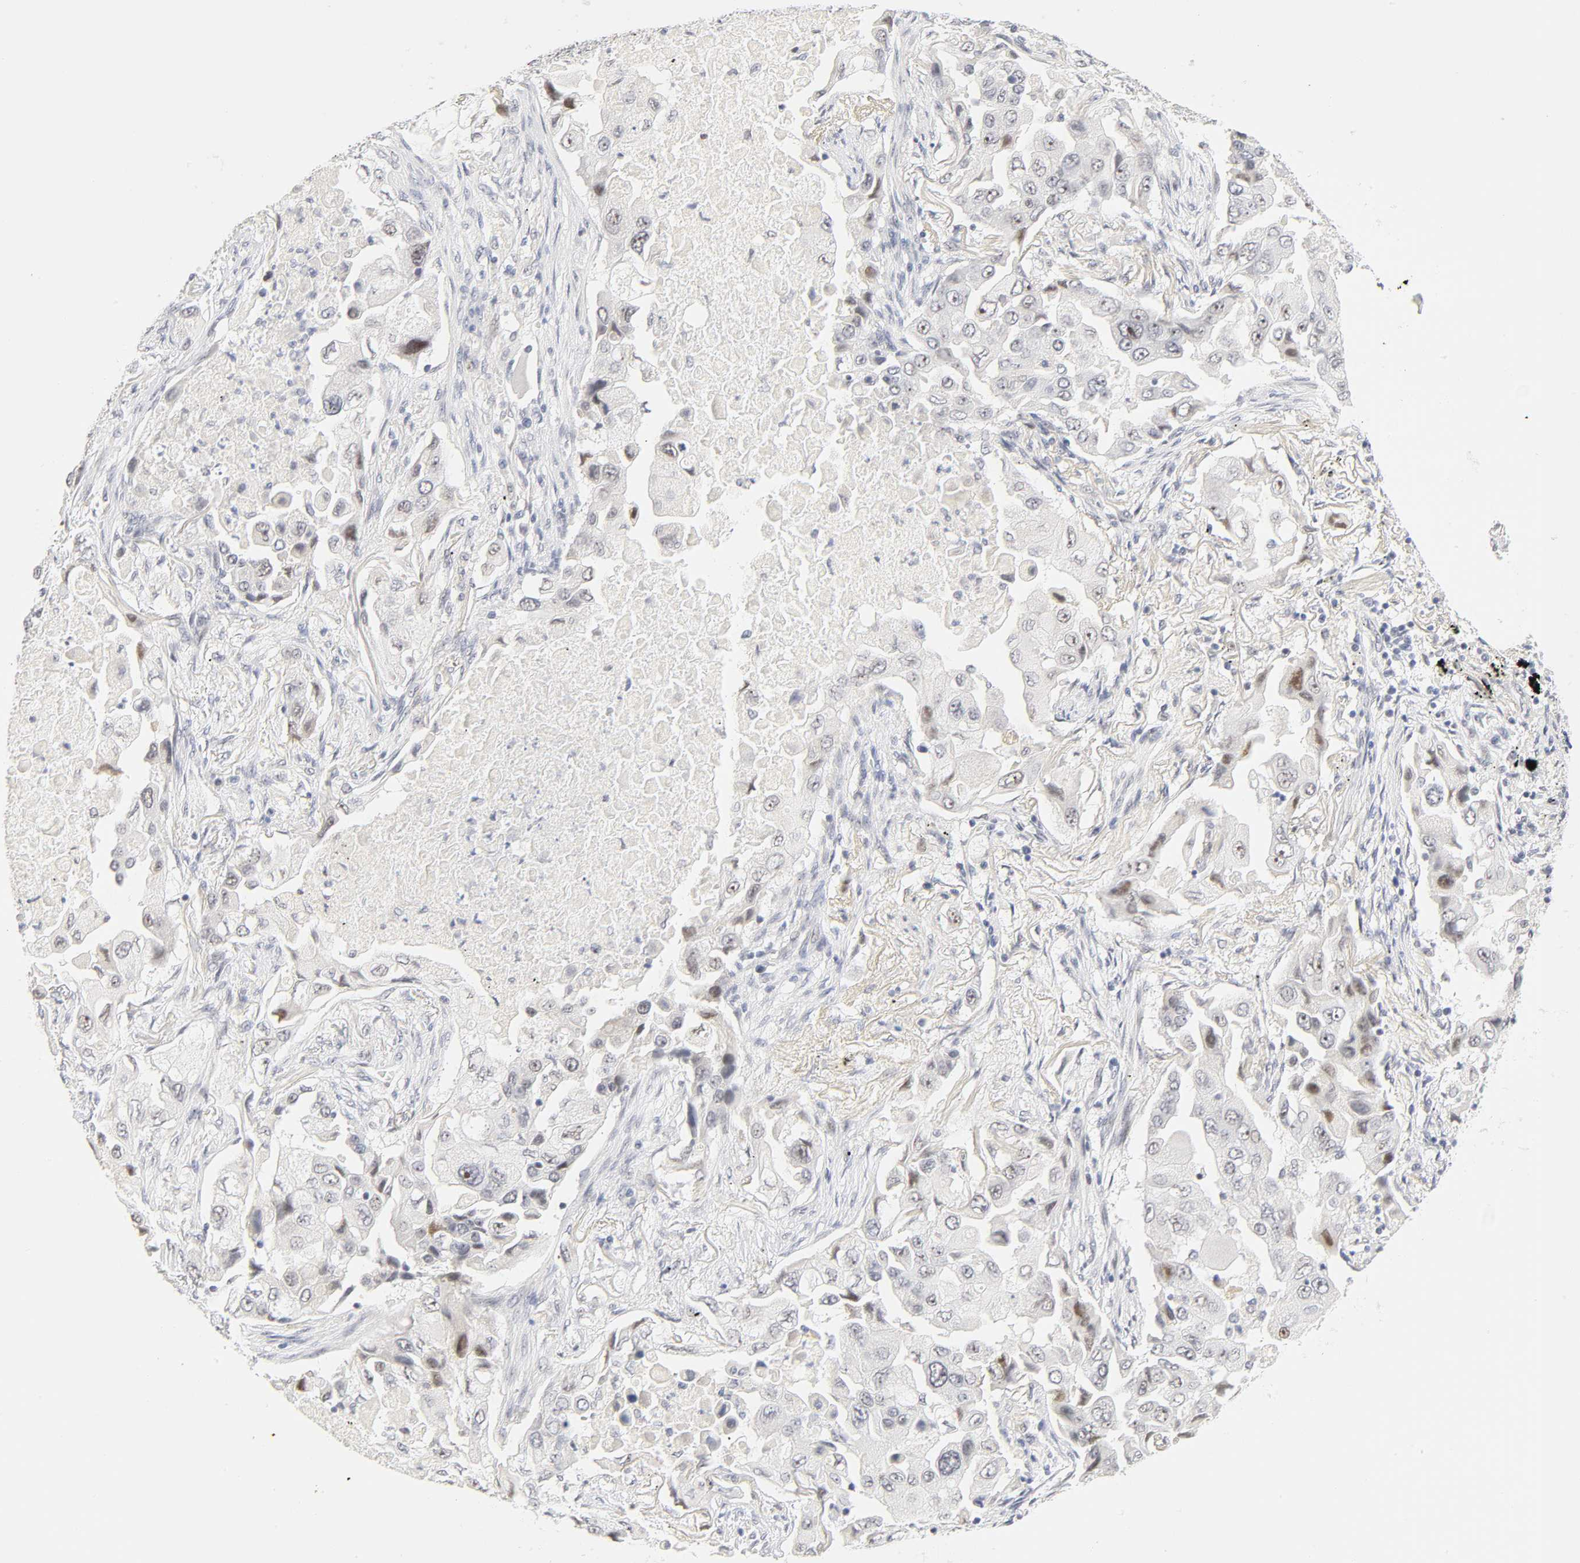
{"staining": {"intensity": "weak", "quantity": "<25%", "location": "nuclear"}, "tissue": "lung cancer", "cell_type": "Tumor cells", "image_type": "cancer", "snomed": [{"axis": "morphology", "description": "Adenocarcinoma, NOS"}, {"axis": "topography", "description": "Lung"}], "caption": "Micrograph shows no protein staining in tumor cells of lung cancer (adenocarcinoma) tissue.", "gene": "MNAT1", "patient": {"sex": "female", "age": 65}}